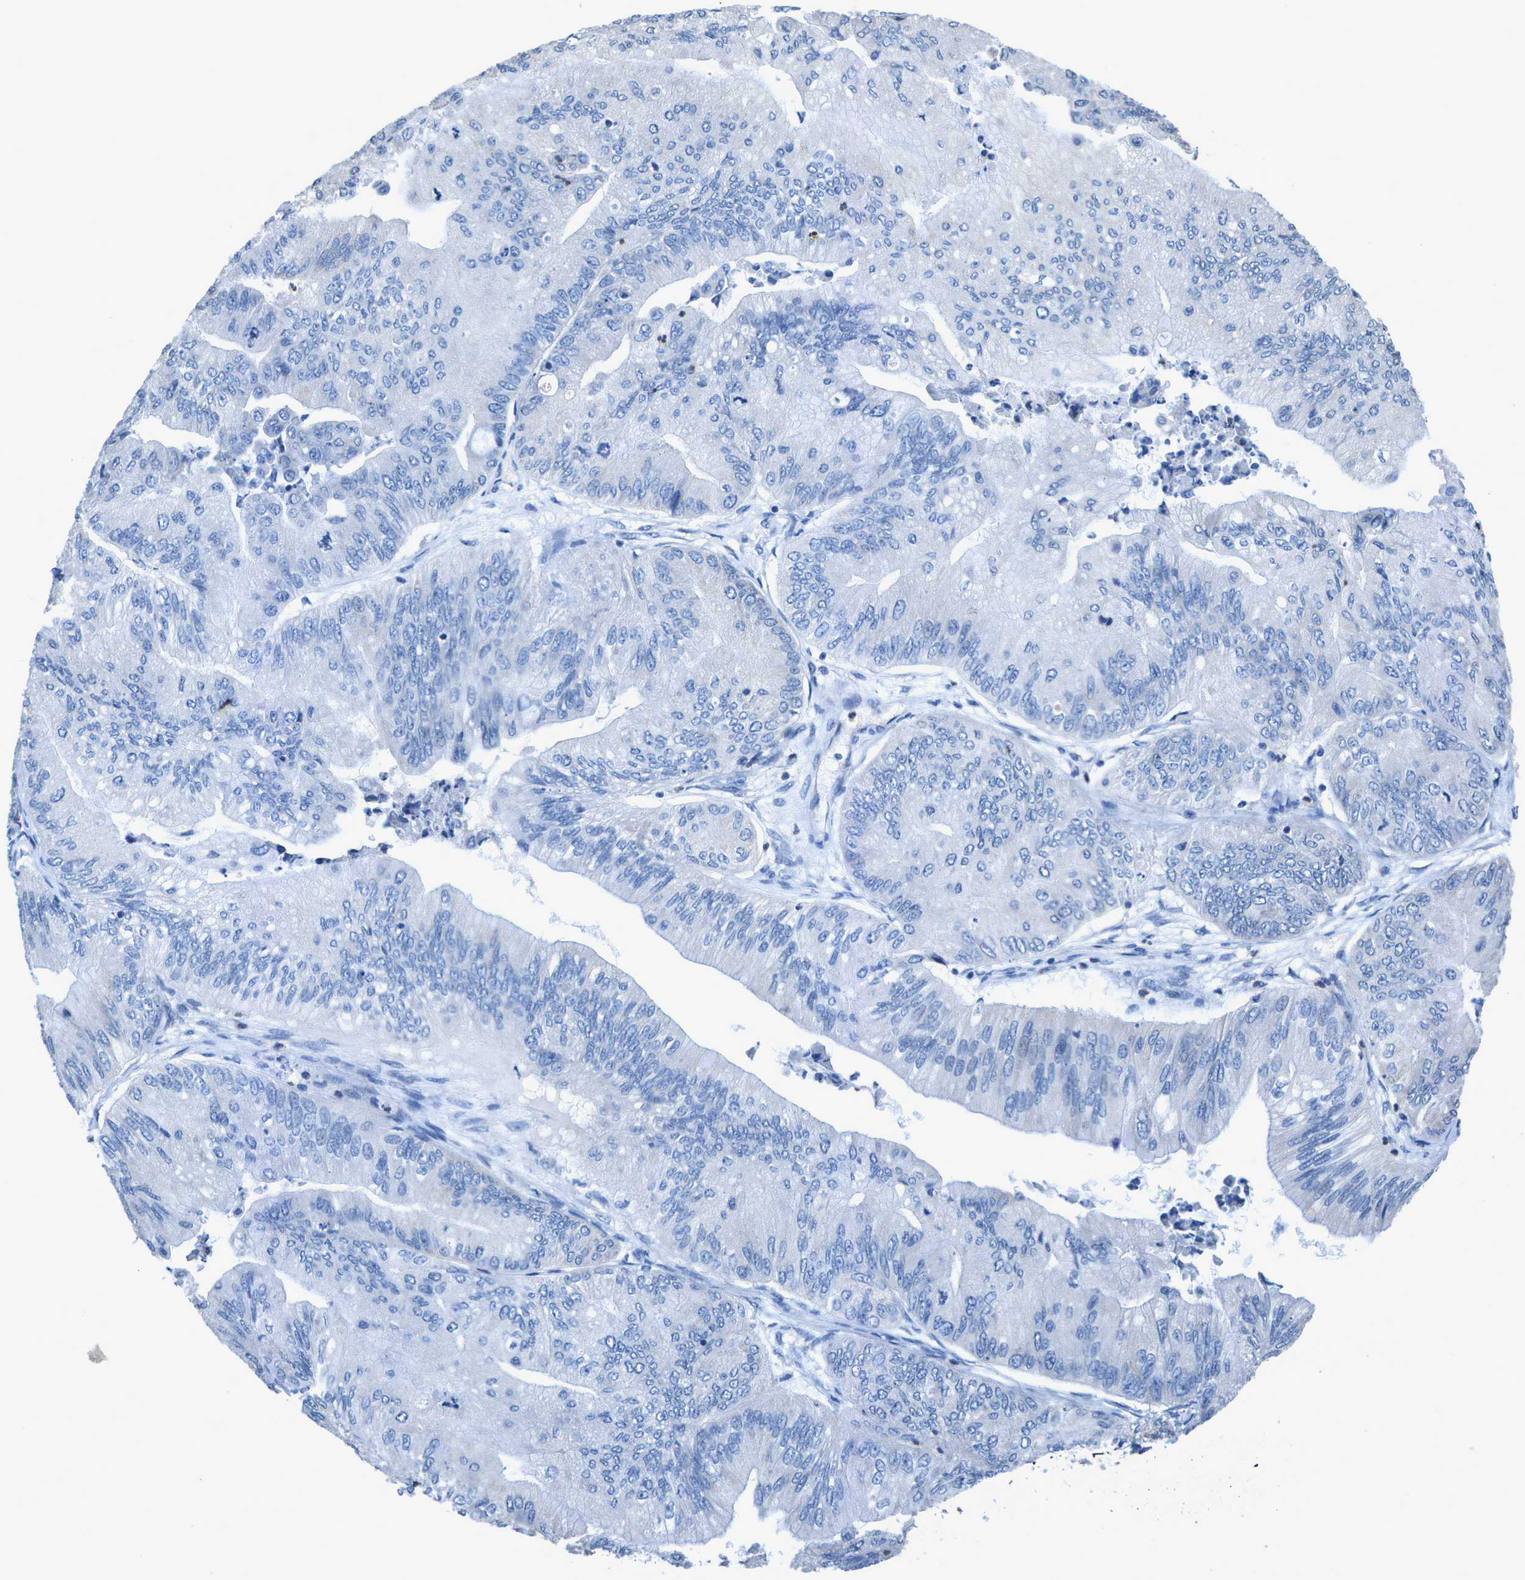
{"staining": {"intensity": "negative", "quantity": "none", "location": "none"}, "tissue": "ovarian cancer", "cell_type": "Tumor cells", "image_type": "cancer", "snomed": [{"axis": "morphology", "description": "Cystadenocarcinoma, mucinous, NOS"}, {"axis": "topography", "description": "Ovary"}], "caption": "IHC image of mucinous cystadenocarcinoma (ovarian) stained for a protein (brown), which displays no staining in tumor cells.", "gene": "DSE", "patient": {"sex": "female", "age": 61}}